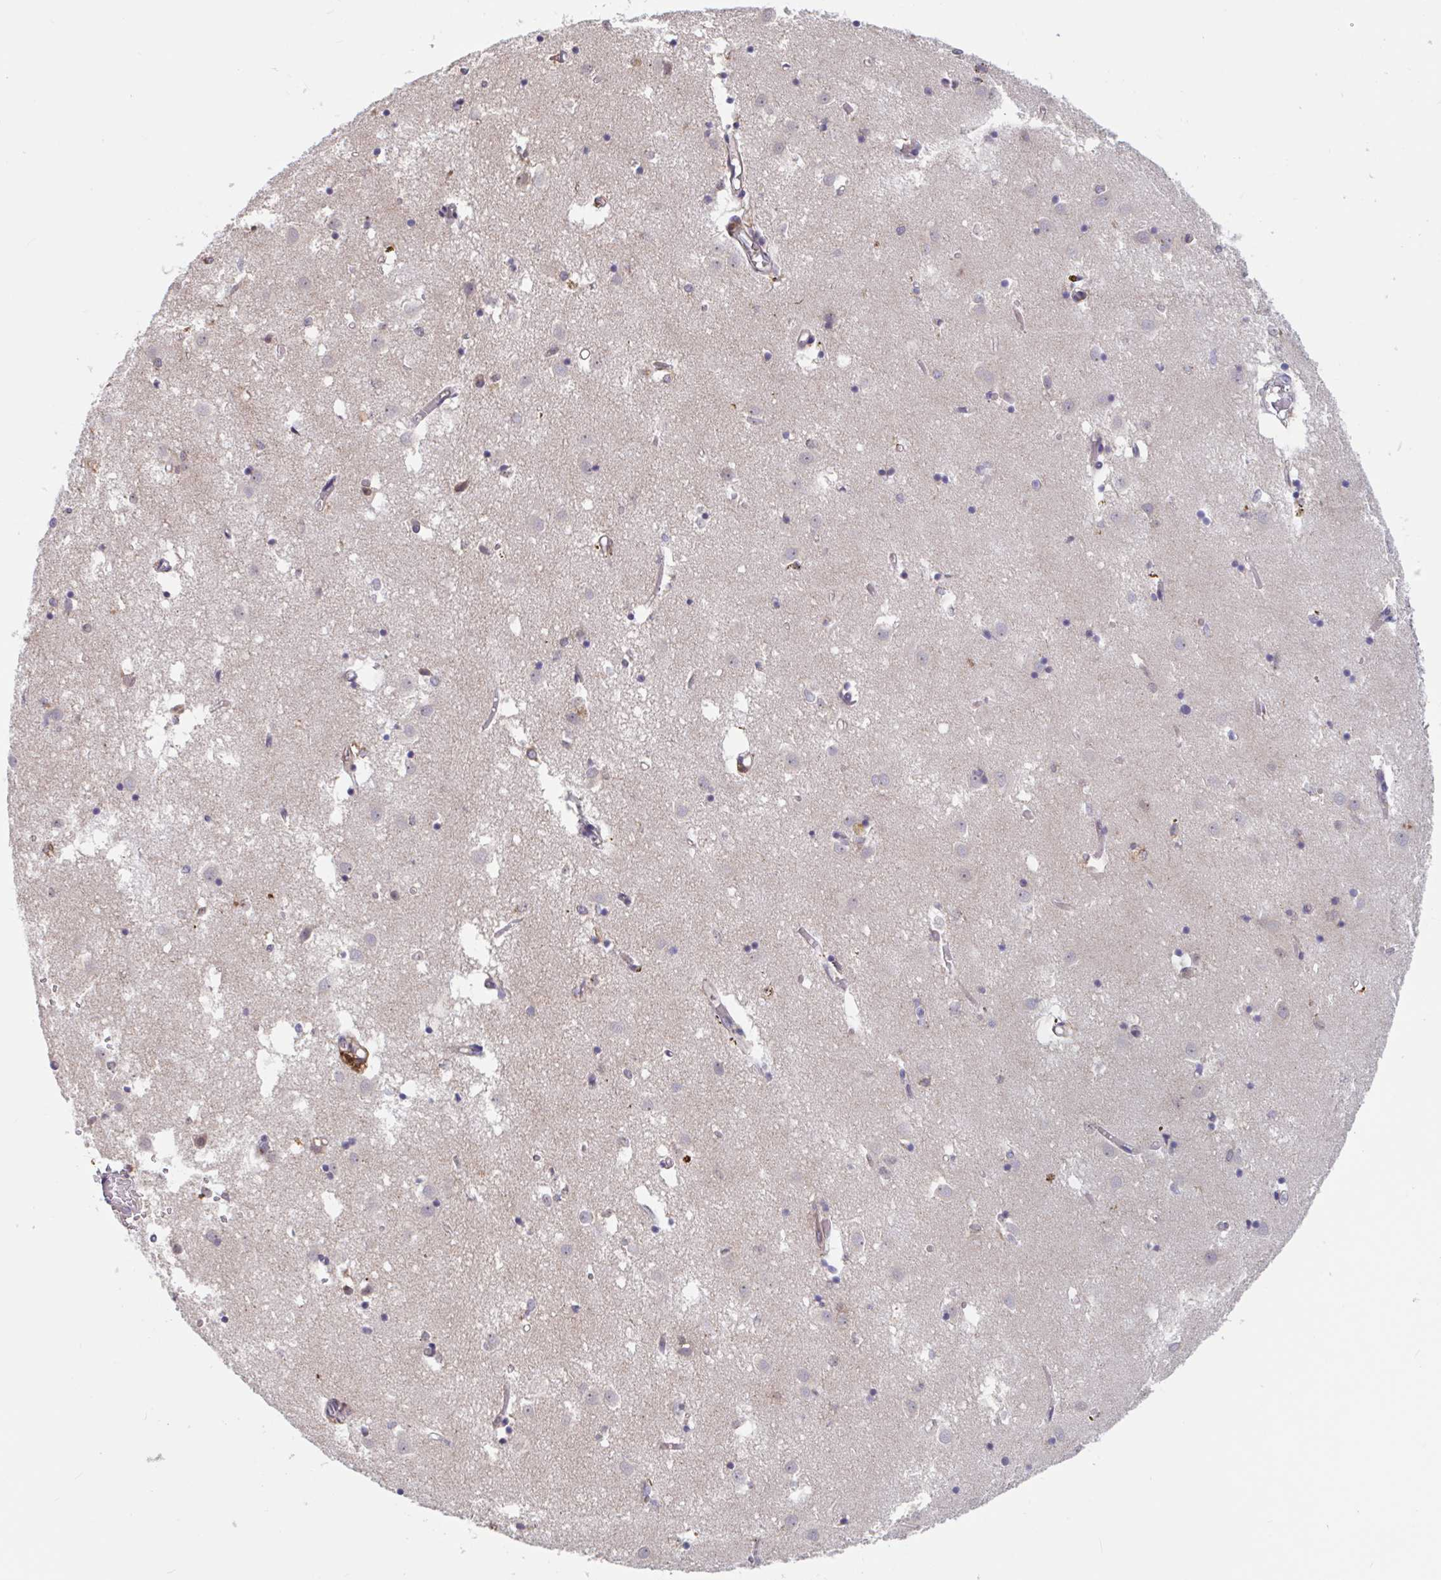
{"staining": {"intensity": "negative", "quantity": "none", "location": "none"}, "tissue": "caudate", "cell_type": "Glial cells", "image_type": "normal", "snomed": [{"axis": "morphology", "description": "Normal tissue, NOS"}, {"axis": "topography", "description": "Lateral ventricle wall"}], "caption": "High power microscopy image of an immunohistochemistry micrograph of normal caudate, revealing no significant staining in glial cells.", "gene": "SNX8", "patient": {"sex": "male", "age": 70}}